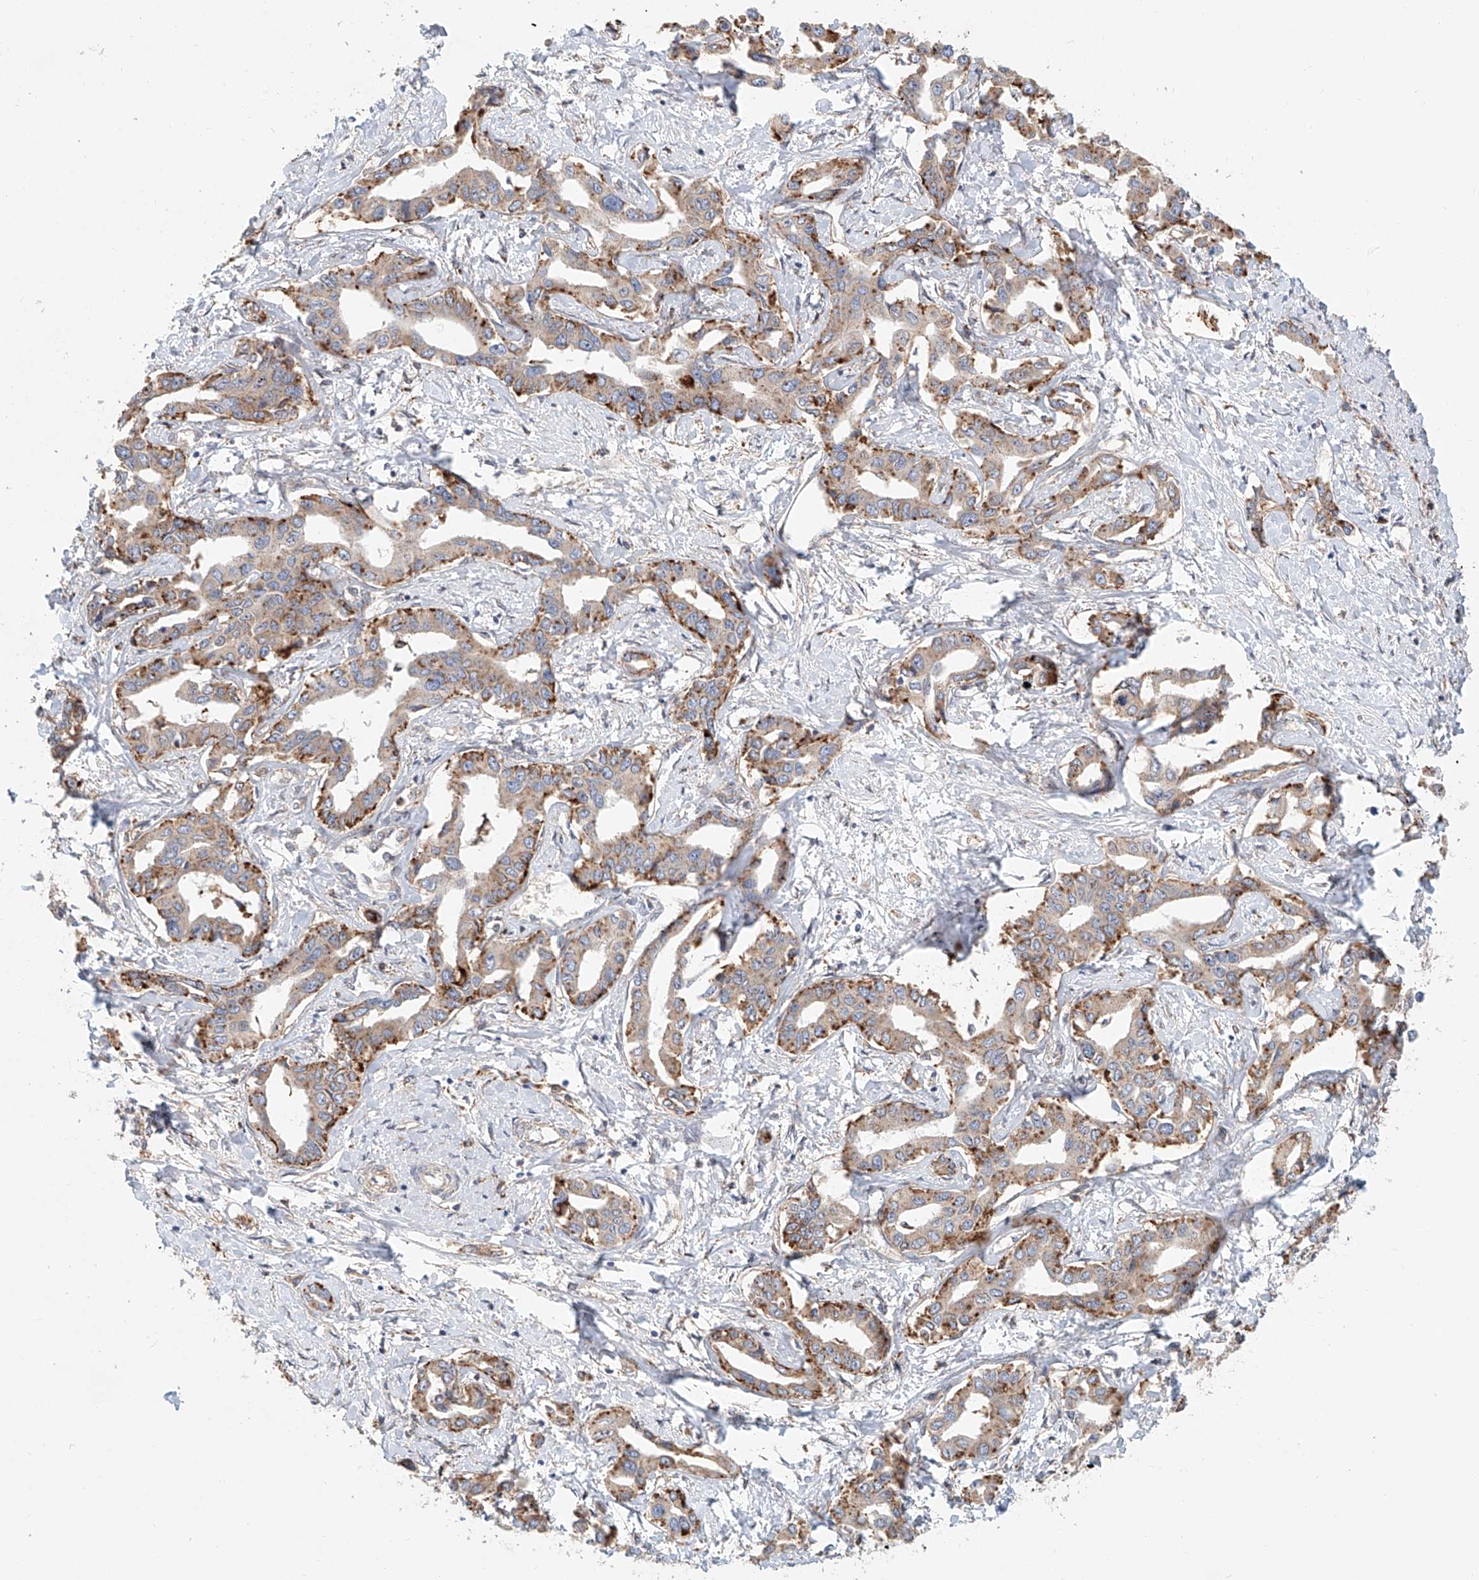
{"staining": {"intensity": "moderate", "quantity": "25%-75%", "location": "cytoplasmic/membranous"}, "tissue": "liver cancer", "cell_type": "Tumor cells", "image_type": "cancer", "snomed": [{"axis": "morphology", "description": "Cholangiocarcinoma"}, {"axis": "topography", "description": "Liver"}], "caption": "IHC (DAB (3,3'-diaminobenzidine)) staining of human liver cancer (cholangiocarcinoma) demonstrates moderate cytoplasmic/membranous protein expression in about 25%-75% of tumor cells.", "gene": "HGSNAT", "patient": {"sex": "male", "age": 59}}